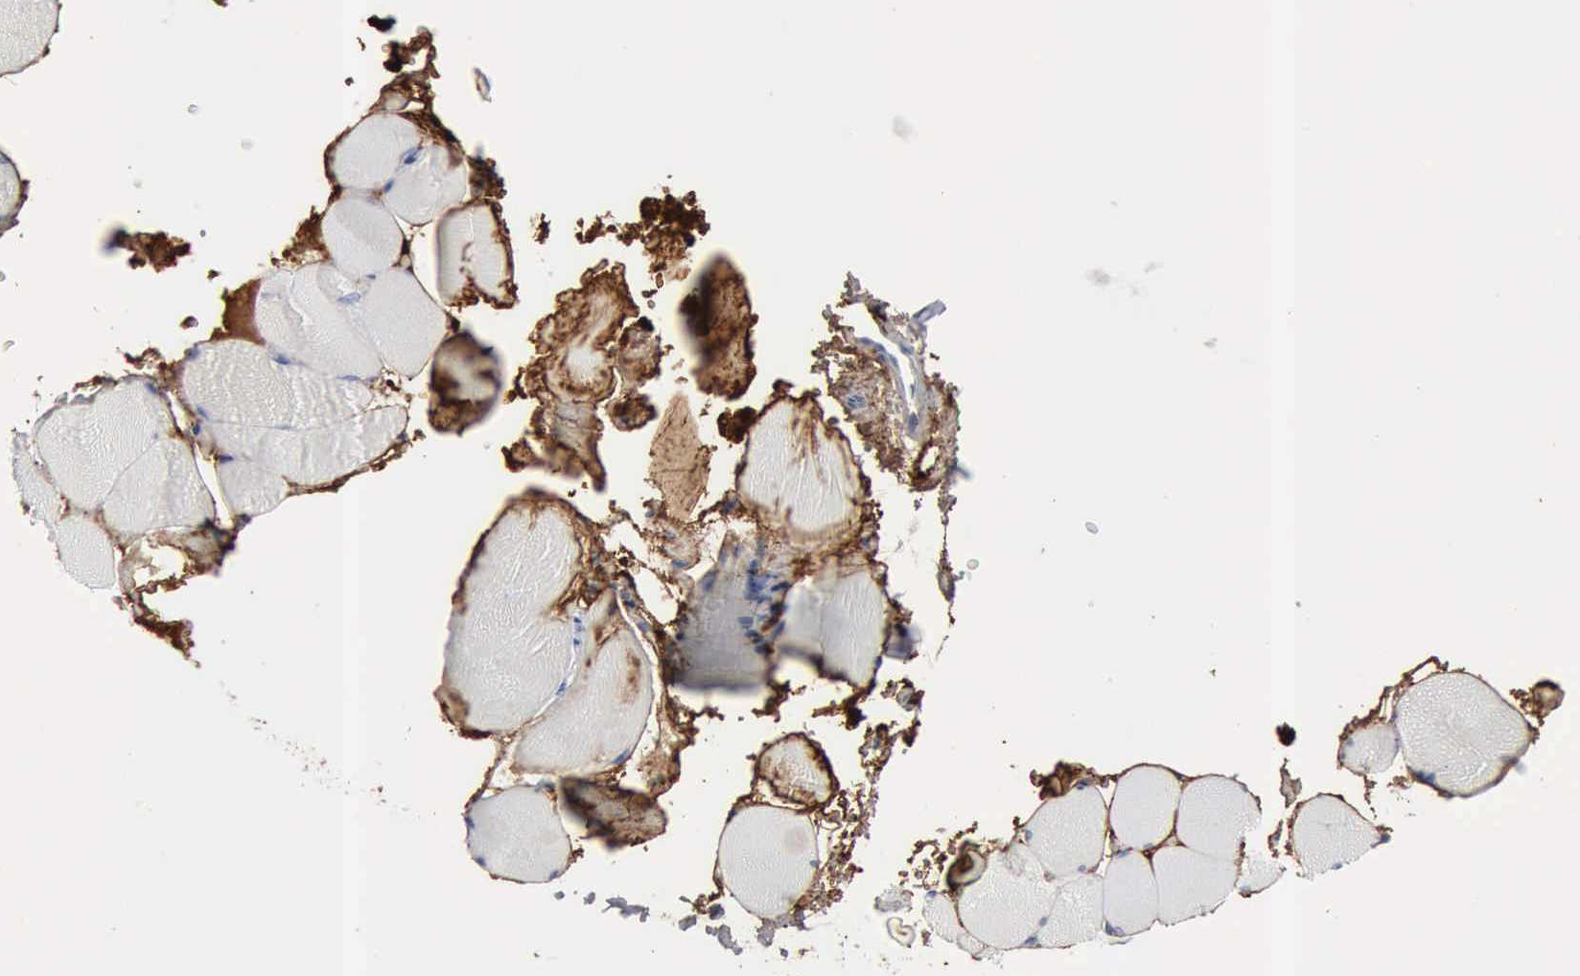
{"staining": {"intensity": "moderate", "quantity": "<25%", "location": "cytoplasmic/membranous"}, "tissue": "skeletal muscle", "cell_type": "Myocytes", "image_type": "normal", "snomed": [{"axis": "morphology", "description": "Normal tissue, NOS"}, {"axis": "topography", "description": "Skeletal muscle"}, {"axis": "topography", "description": "Soft tissue"}], "caption": "An image of human skeletal muscle stained for a protein shows moderate cytoplasmic/membranous brown staining in myocytes.", "gene": "C4BPA", "patient": {"sex": "female", "age": 58}}